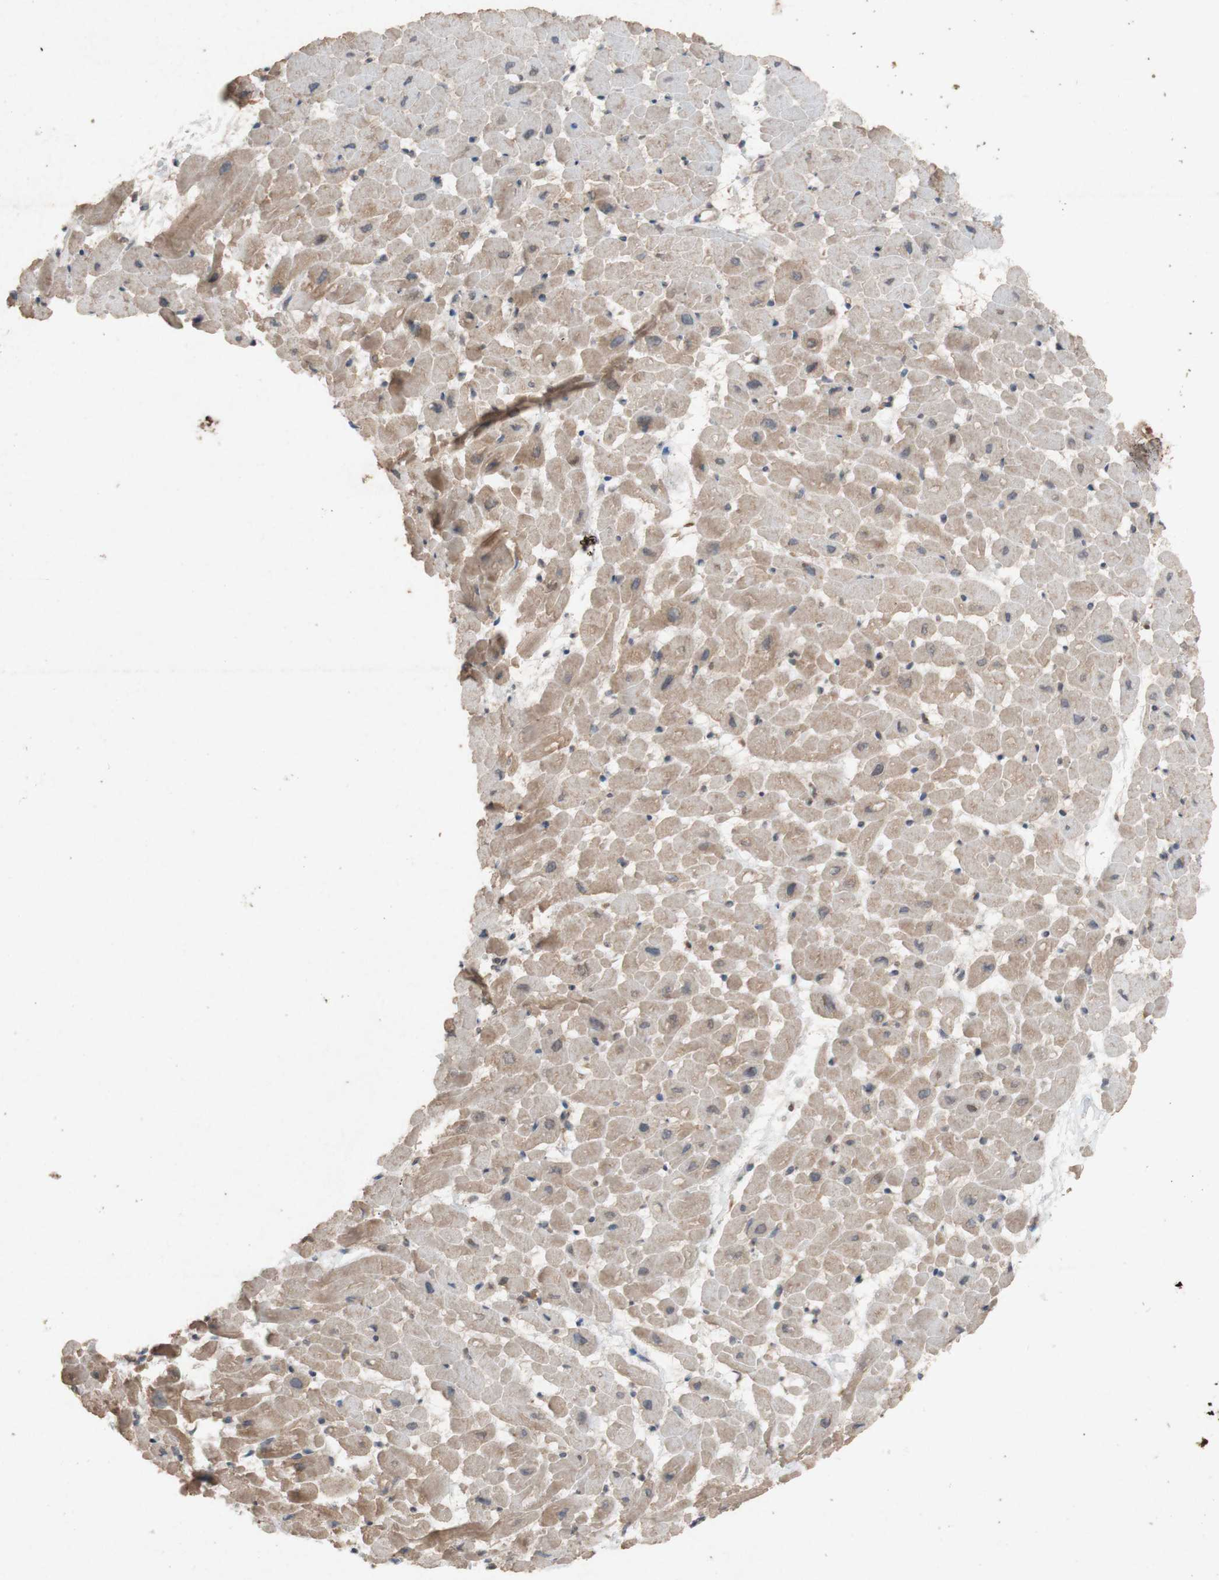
{"staining": {"intensity": "weak", "quantity": "25%-75%", "location": "cytoplasmic/membranous"}, "tissue": "heart muscle", "cell_type": "Cardiomyocytes", "image_type": "normal", "snomed": [{"axis": "morphology", "description": "Normal tissue, NOS"}, {"axis": "topography", "description": "Heart"}], "caption": "The histopathology image displays immunohistochemical staining of unremarkable heart muscle. There is weak cytoplasmic/membranous positivity is seen in approximately 25%-75% of cardiomyocytes.", "gene": "ATP6V1F", "patient": {"sex": "male", "age": 45}}